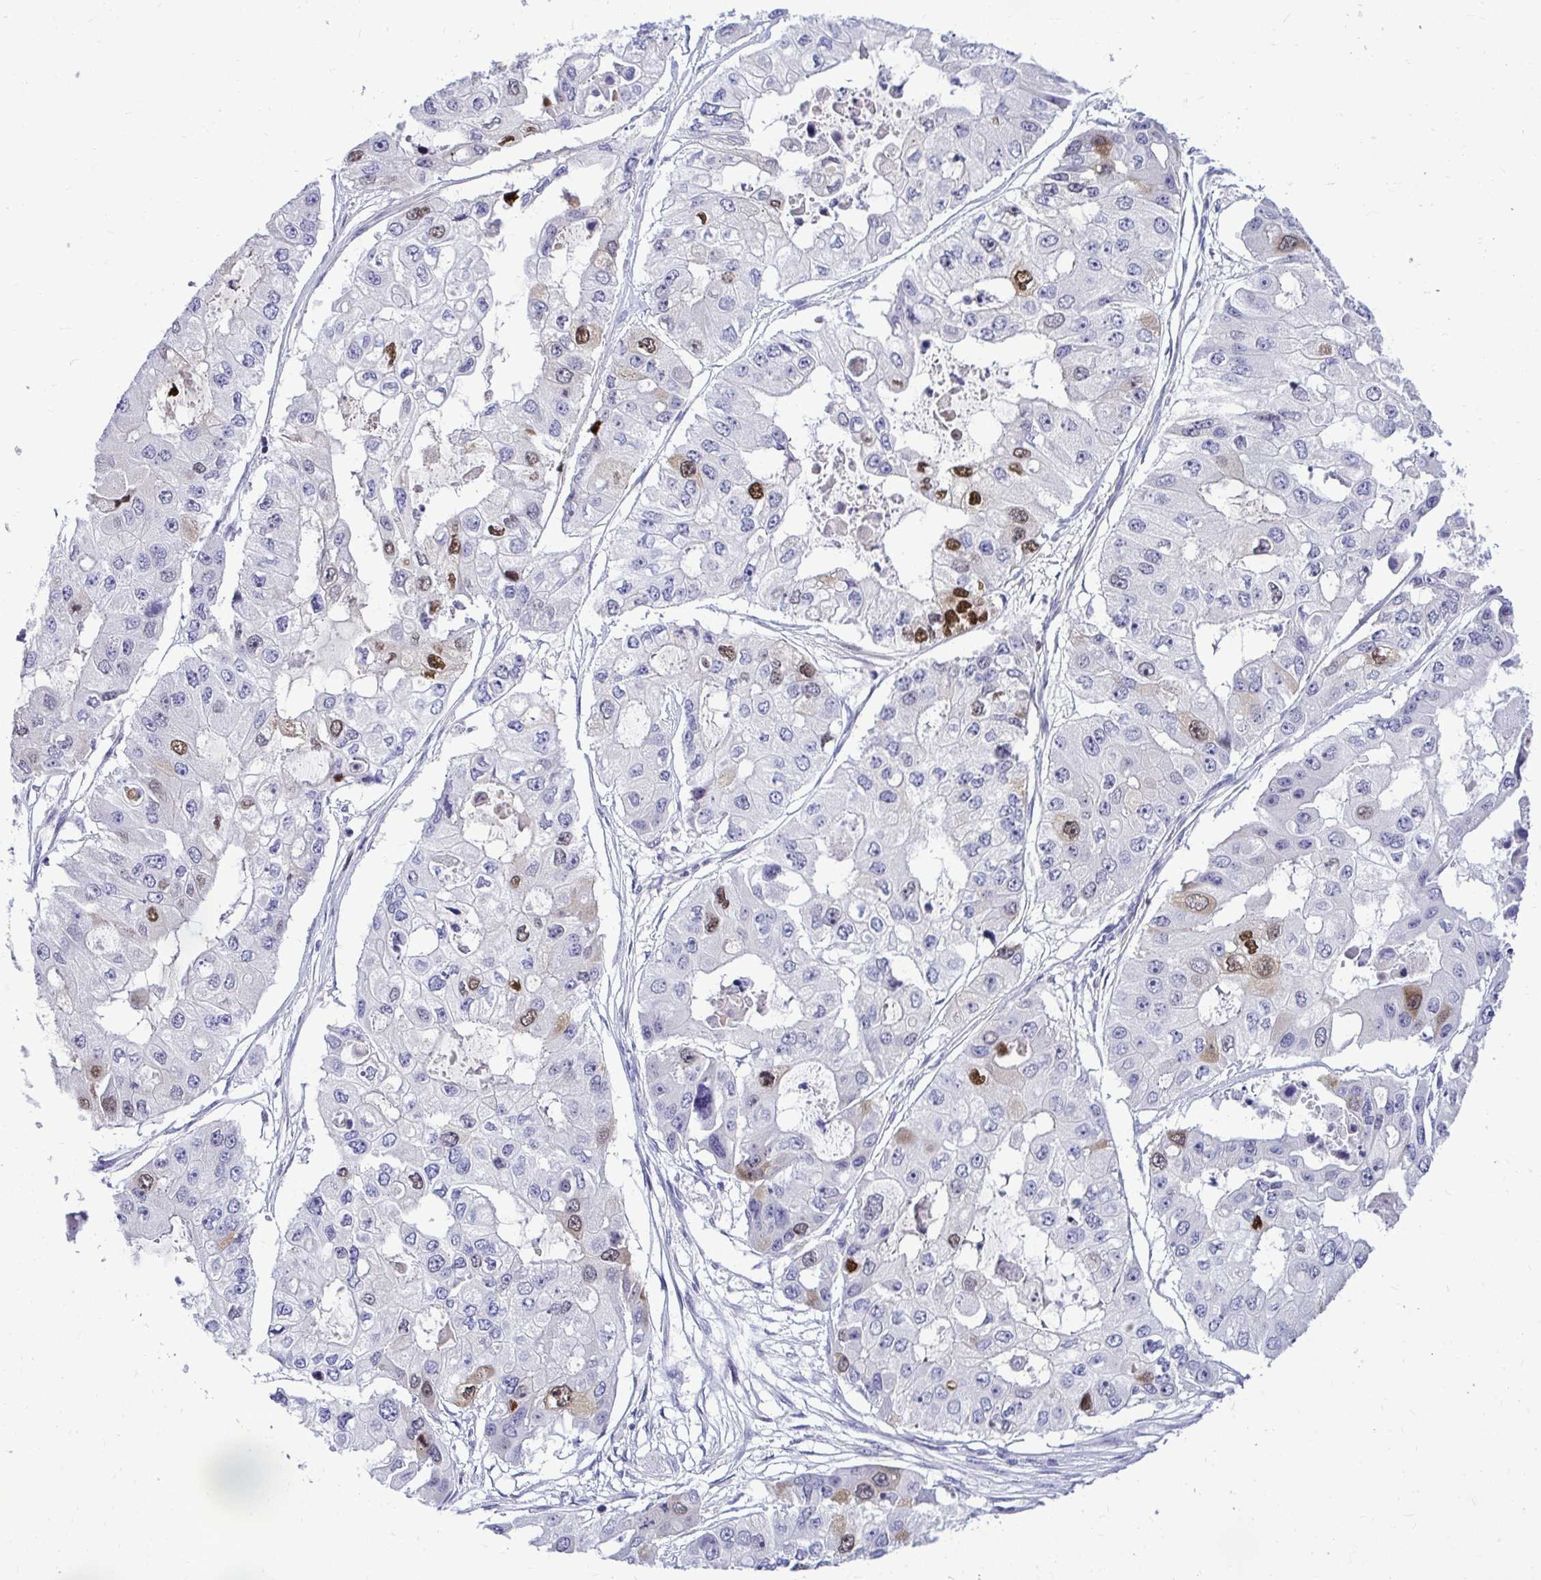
{"staining": {"intensity": "moderate", "quantity": "<25%", "location": "nuclear"}, "tissue": "ovarian cancer", "cell_type": "Tumor cells", "image_type": "cancer", "snomed": [{"axis": "morphology", "description": "Cystadenocarcinoma, serous, NOS"}, {"axis": "topography", "description": "Ovary"}], "caption": "IHC histopathology image of human ovarian serous cystadenocarcinoma stained for a protein (brown), which reveals low levels of moderate nuclear positivity in approximately <25% of tumor cells.", "gene": "CDC20", "patient": {"sex": "female", "age": 56}}